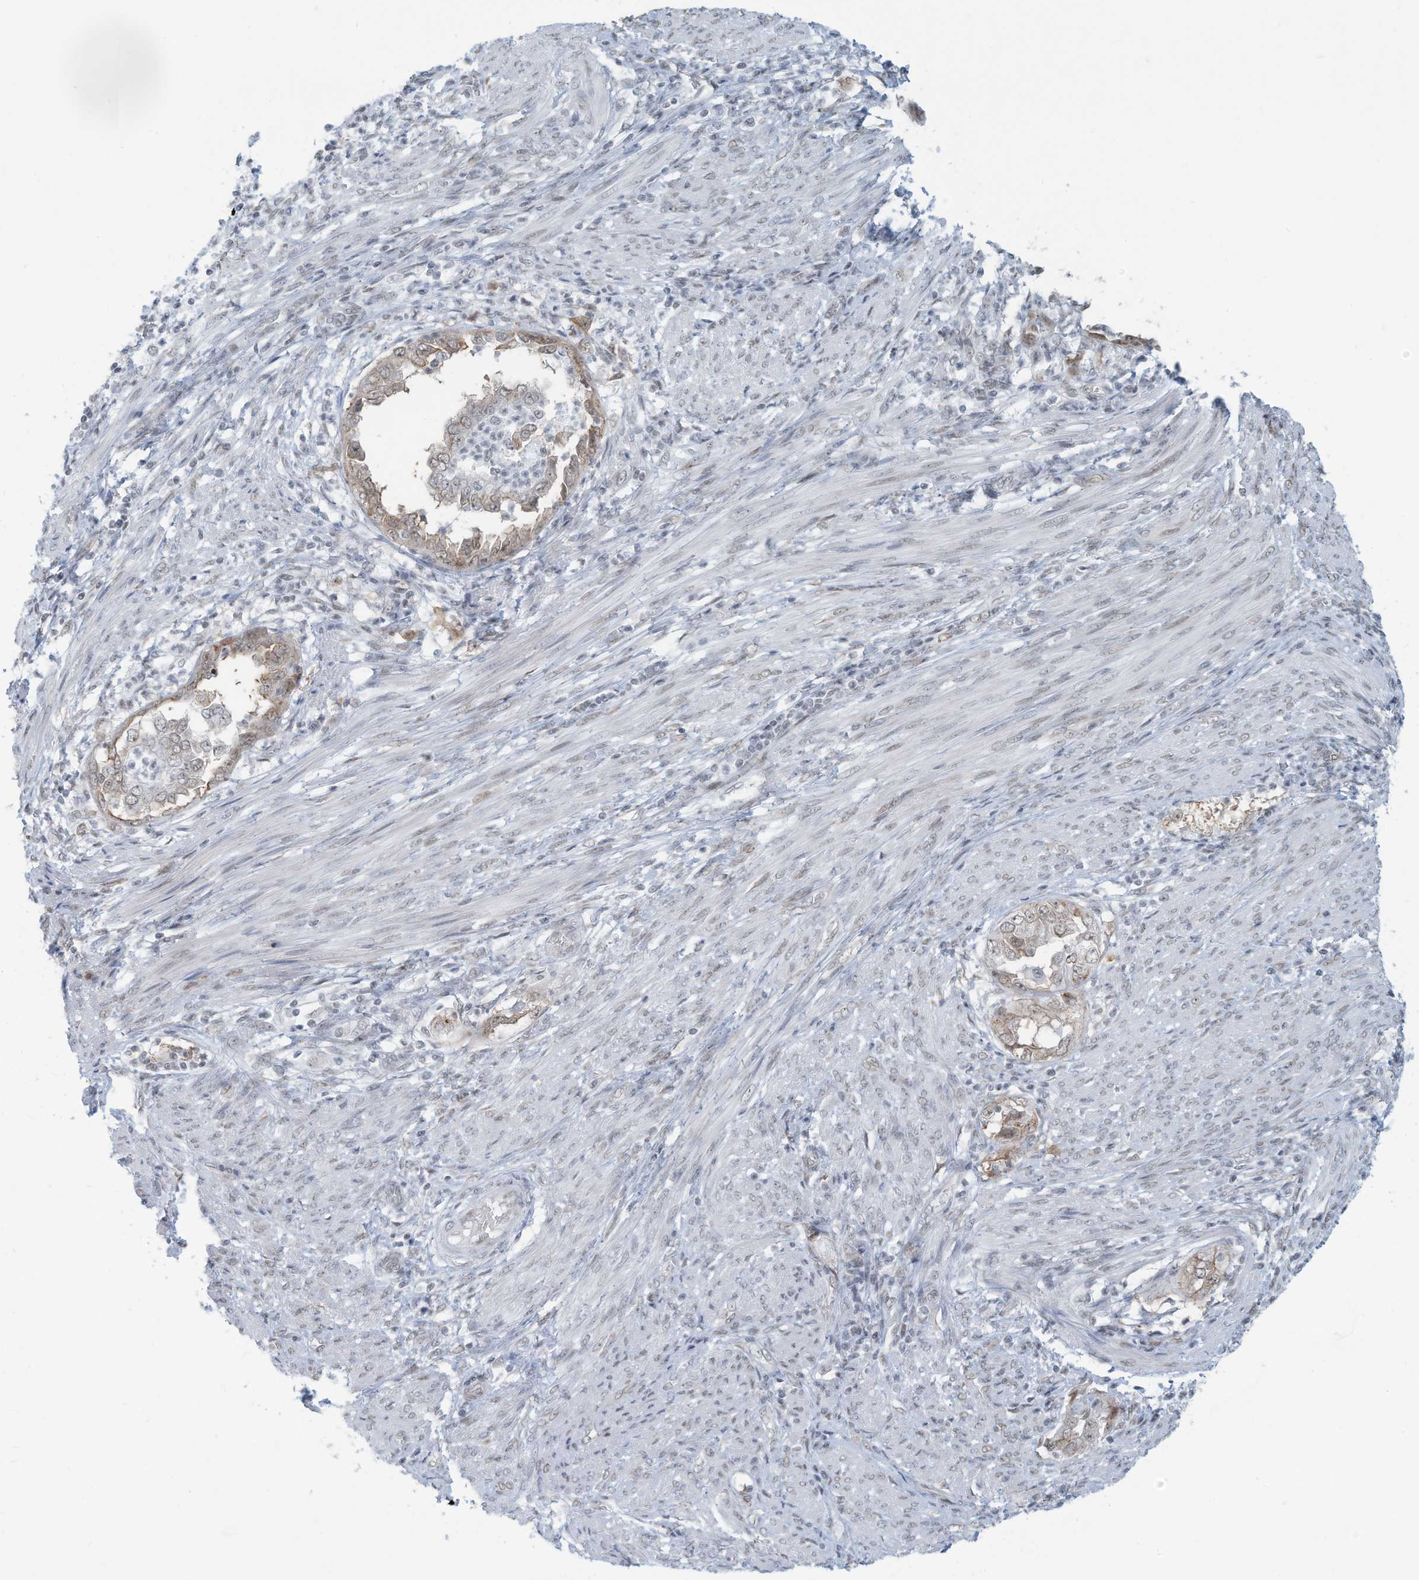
{"staining": {"intensity": "moderate", "quantity": ">75%", "location": "nuclear"}, "tissue": "endometrial cancer", "cell_type": "Tumor cells", "image_type": "cancer", "snomed": [{"axis": "morphology", "description": "Adenocarcinoma, NOS"}, {"axis": "topography", "description": "Endometrium"}], "caption": "Immunohistochemistry of human adenocarcinoma (endometrial) exhibits medium levels of moderate nuclear expression in approximately >75% of tumor cells.", "gene": "SARNP", "patient": {"sex": "female", "age": 85}}